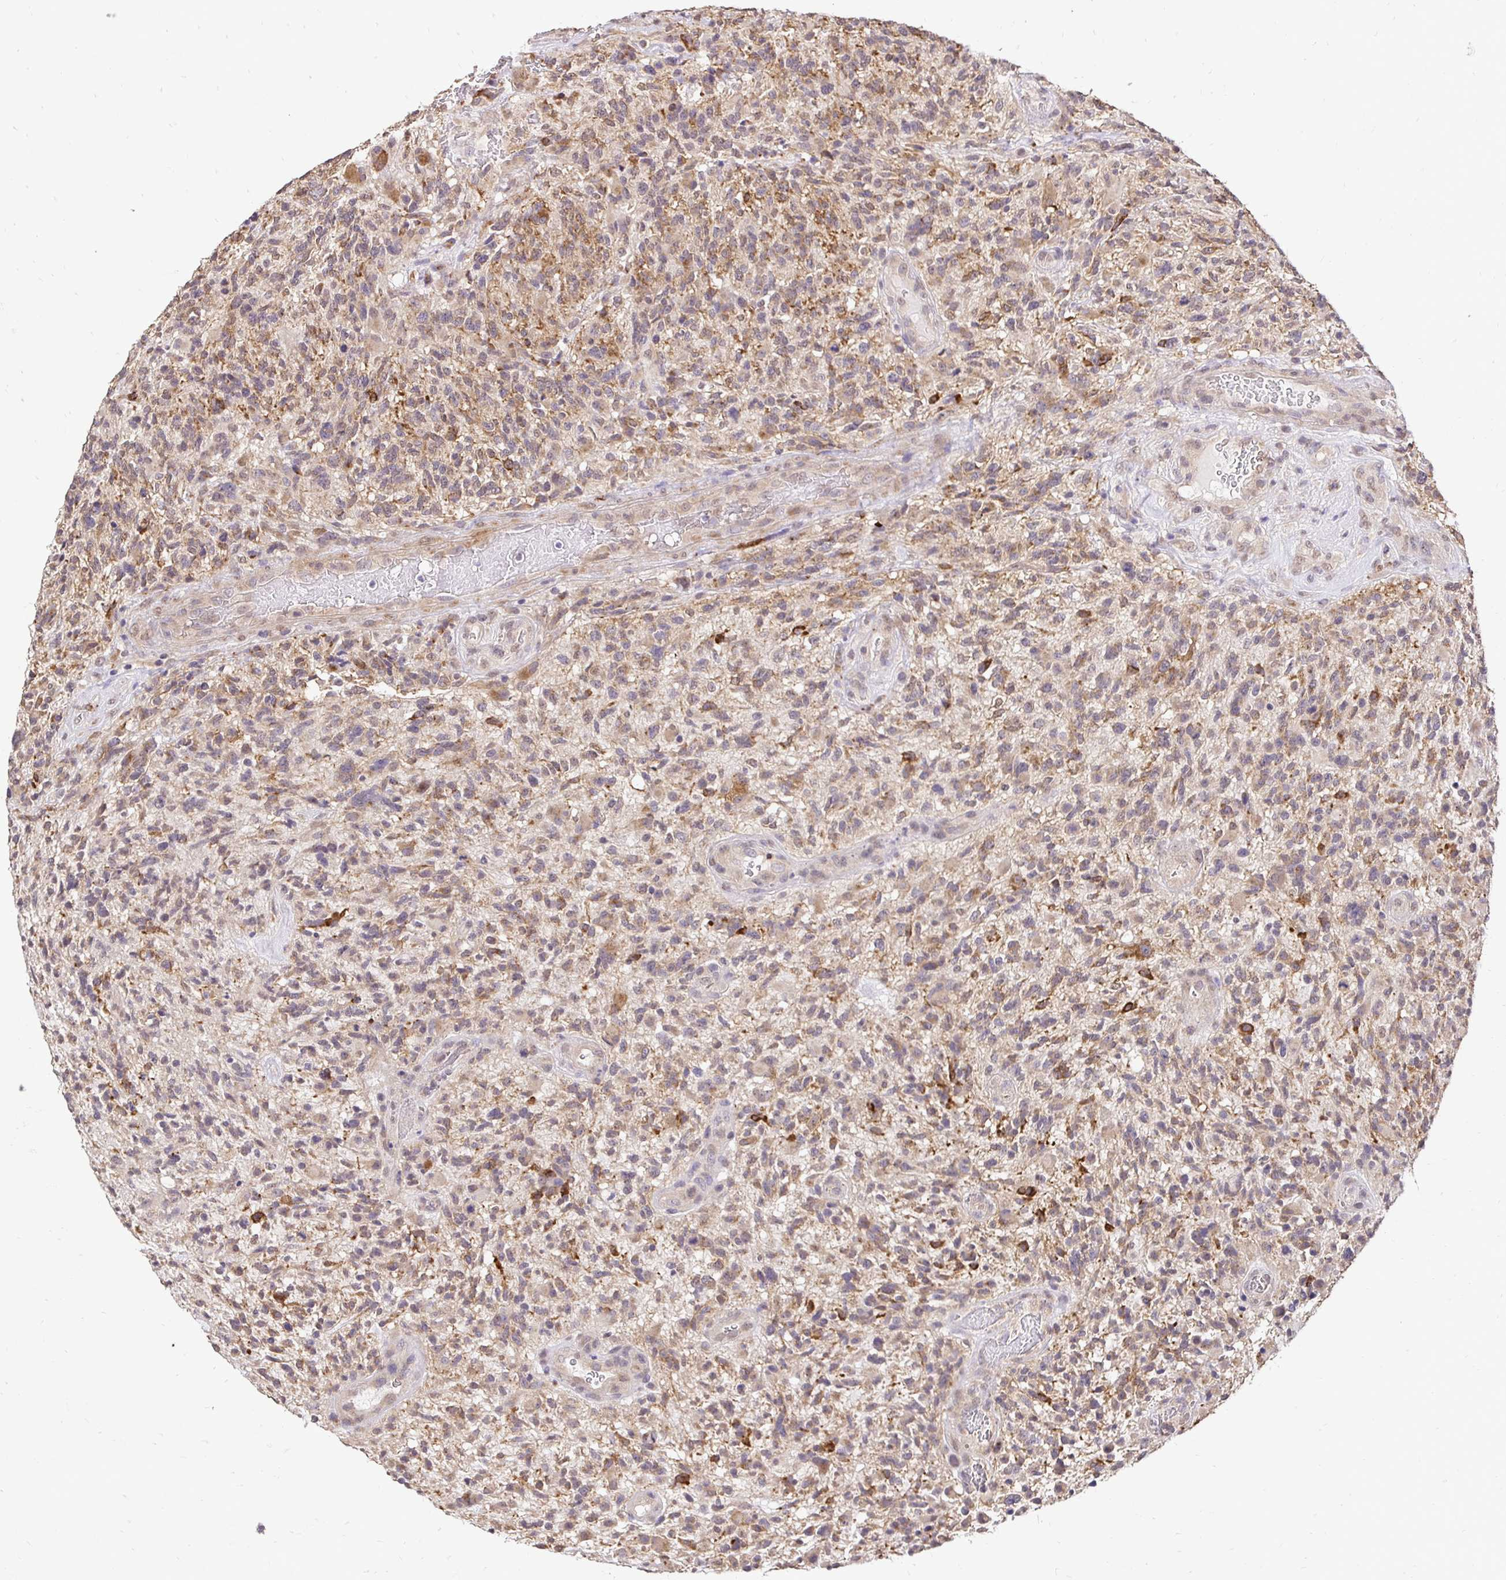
{"staining": {"intensity": "weak", "quantity": "25%-75%", "location": "cytoplasmic/membranous"}, "tissue": "glioma", "cell_type": "Tumor cells", "image_type": "cancer", "snomed": [{"axis": "morphology", "description": "Glioma, malignant, High grade"}, {"axis": "topography", "description": "Brain"}], "caption": "Glioma stained with immunohistochemistry (IHC) demonstrates weak cytoplasmic/membranous staining in approximately 25%-75% of tumor cells.", "gene": "RHEBL1", "patient": {"sex": "female", "age": 71}}